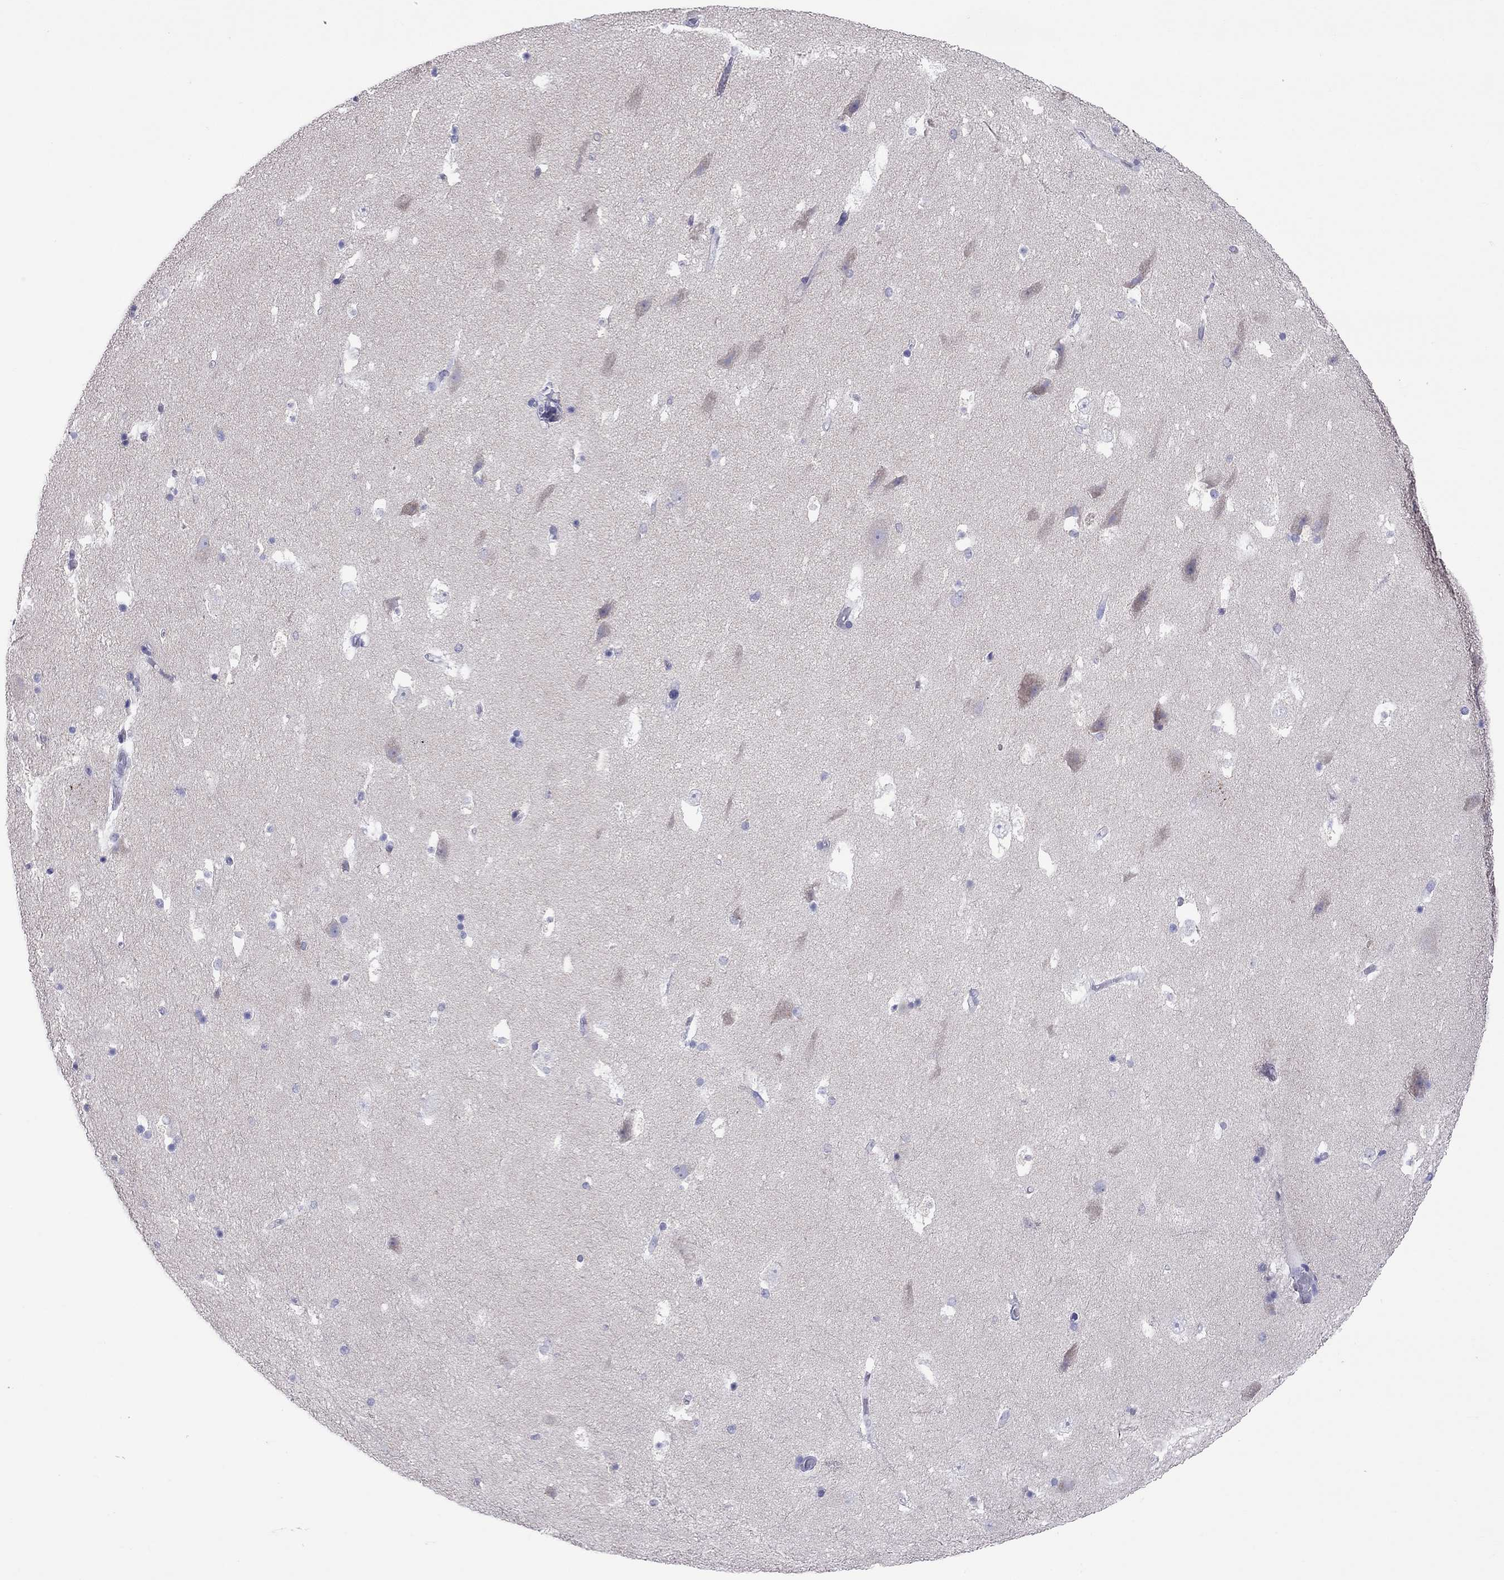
{"staining": {"intensity": "negative", "quantity": "none", "location": "none"}, "tissue": "hippocampus", "cell_type": "Glial cells", "image_type": "normal", "snomed": [{"axis": "morphology", "description": "Normal tissue, NOS"}, {"axis": "topography", "description": "Hippocampus"}], "caption": "The immunohistochemistry micrograph has no significant expression in glial cells of hippocampus. (Stains: DAB IHC with hematoxylin counter stain, Microscopy: brightfield microscopy at high magnification).", "gene": "COL9A1", "patient": {"sex": "male", "age": 51}}